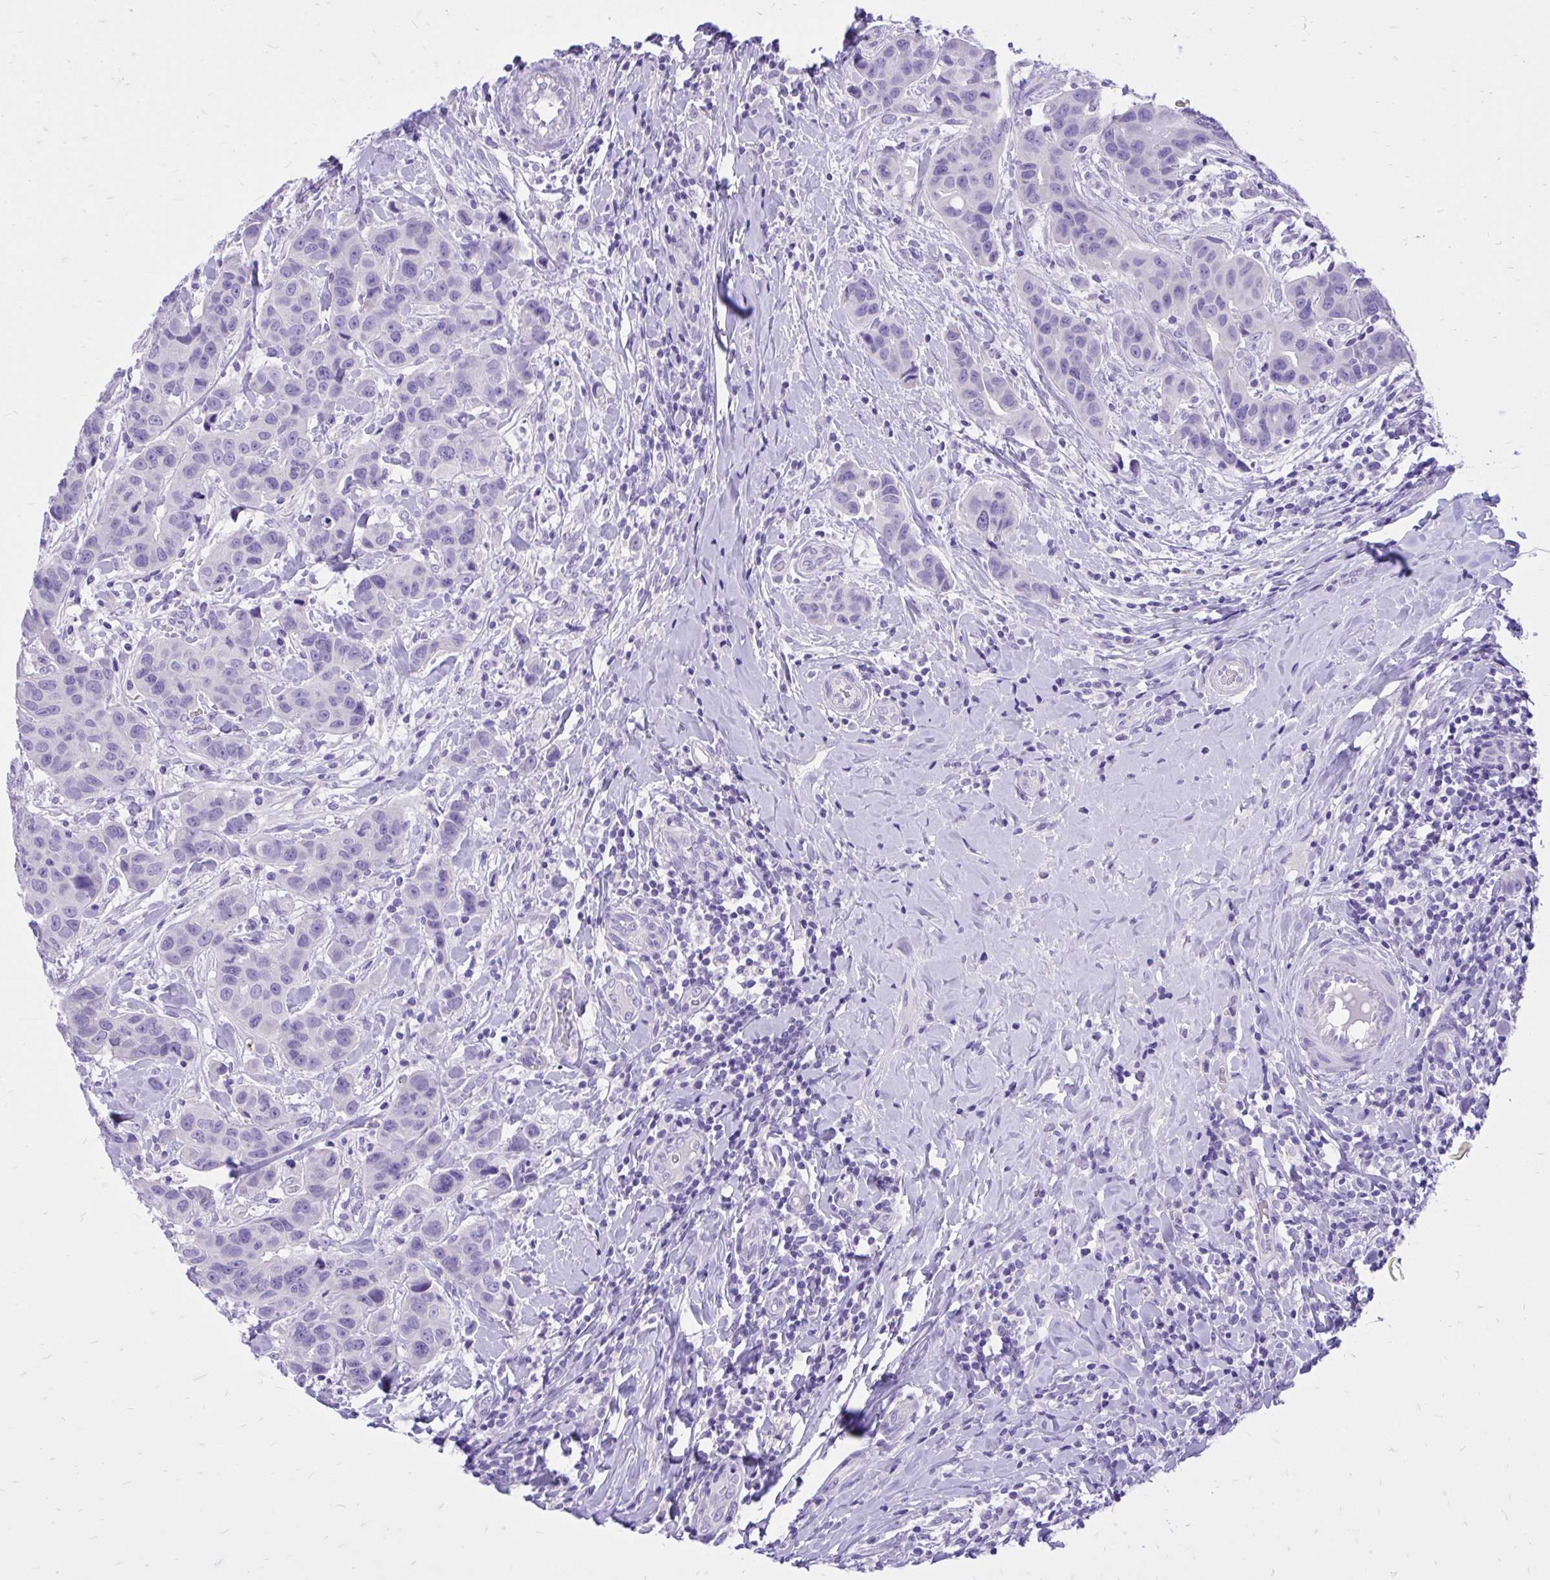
{"staining": {"intensity": "negative", "quantity": "none", "location": "none"}, "tissue": "breast cancer", "cell_type": "Tumor cells", "image_type": "cancer", "snomed": [{"axis": "morphology", "description": "Duct carcinoma"}, {"axis": "topography", "description": "Breast"}], "caption": "Protein analysis of invasive ductal carcinoma (breast) displays no significant expression in tumor cells.", "gene": "MON1A", "patient": {"sex": "female", "age": 24}}